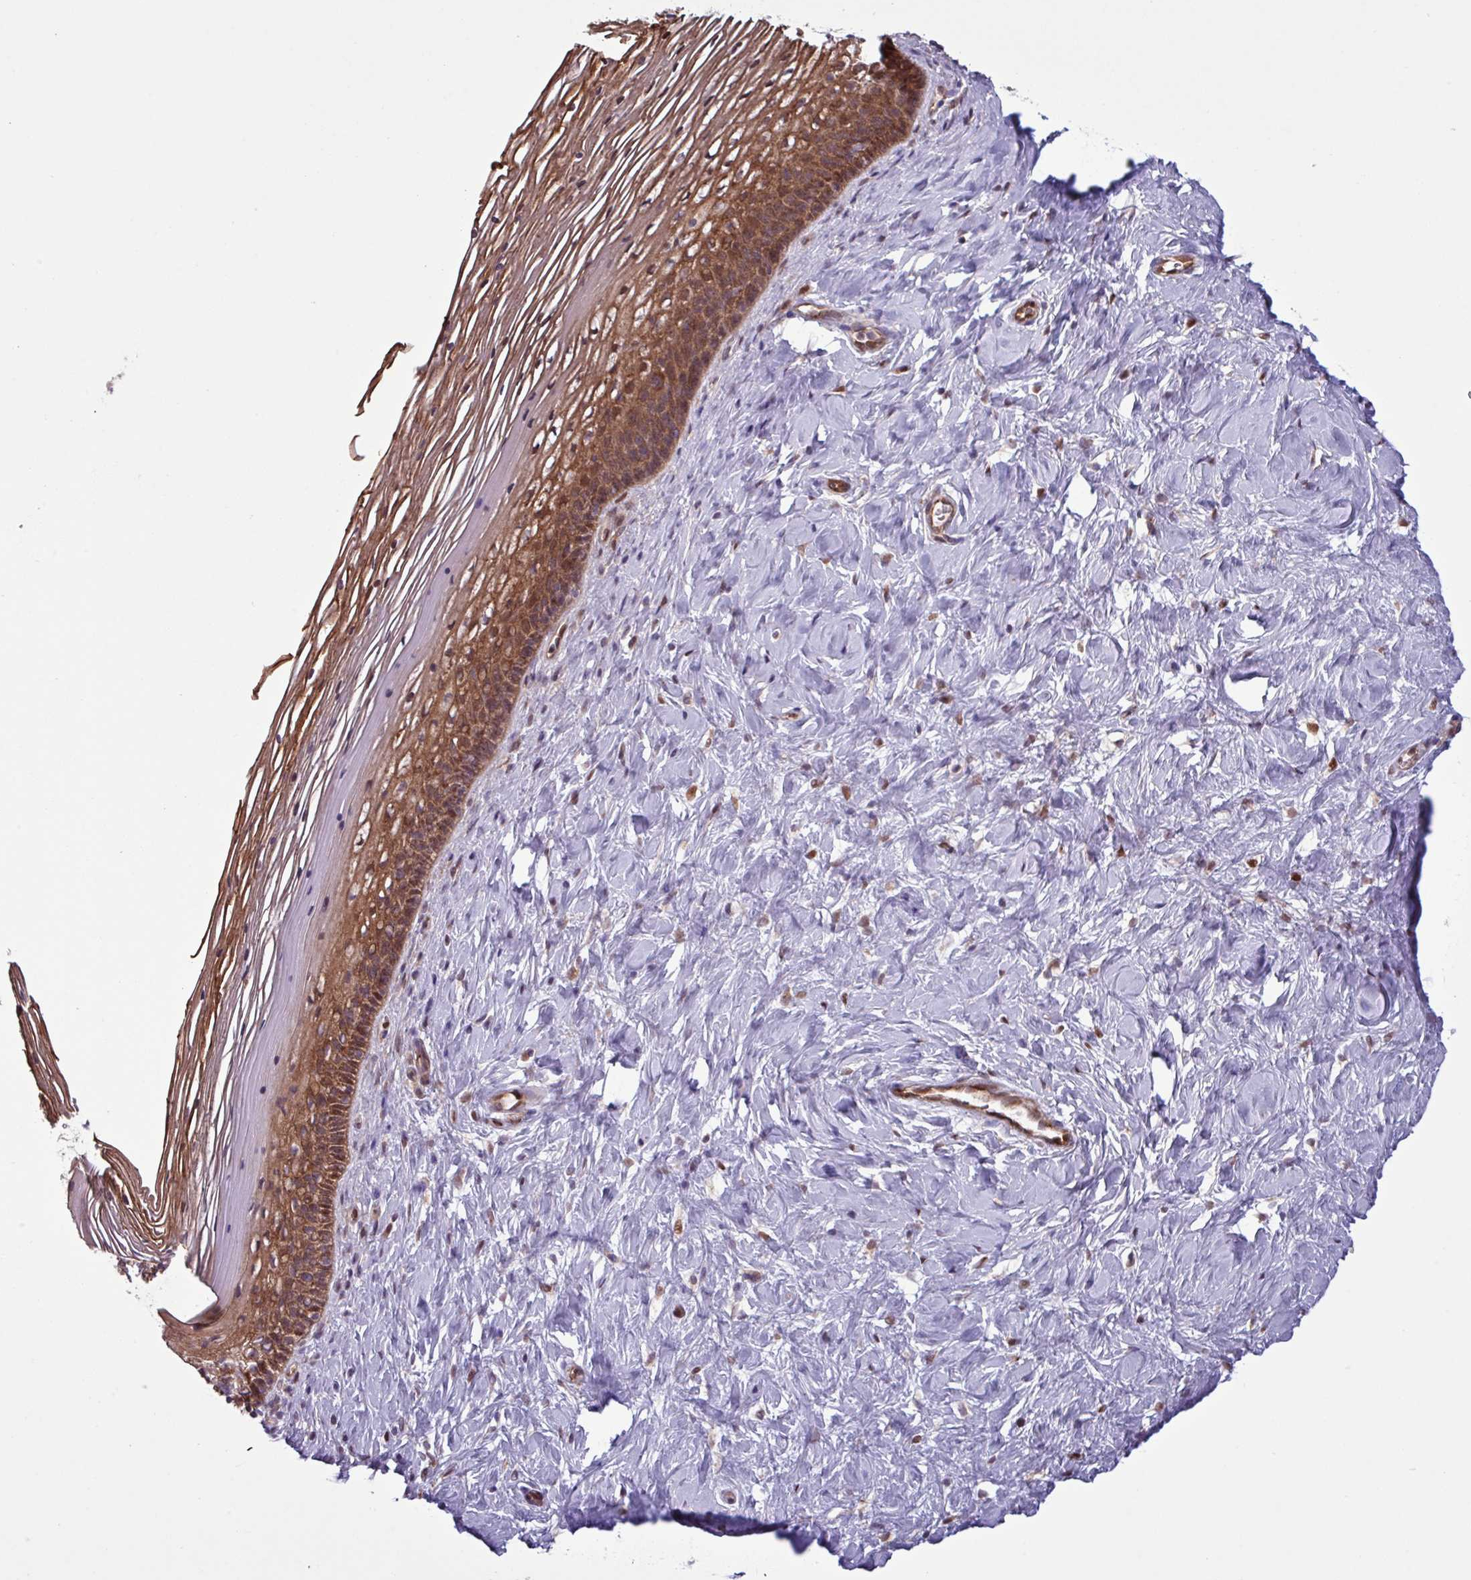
{"staining": {"intensity": "moderate", "quantity": "25%-75%", "location": "cytoplasmic/membranous,nuclear"}, "tissue": "cervix", "cell_type": "Glandular cells", "image_type": "normal", "snomed": [{"axis": "morphology", "description": "Normal tissue, NOS"}, {"axis": "topography", "description": "Cervix"}], "caption": "Moderate cytoplasmic/membranous,nuclear expression is identified in about 25%-75% of glandular cells in normal cervix. (Brightfield microscopy of DAB IHC at high magnification).", "gene": "PDPR", "patient": {"sex": "female", "age": 36}}